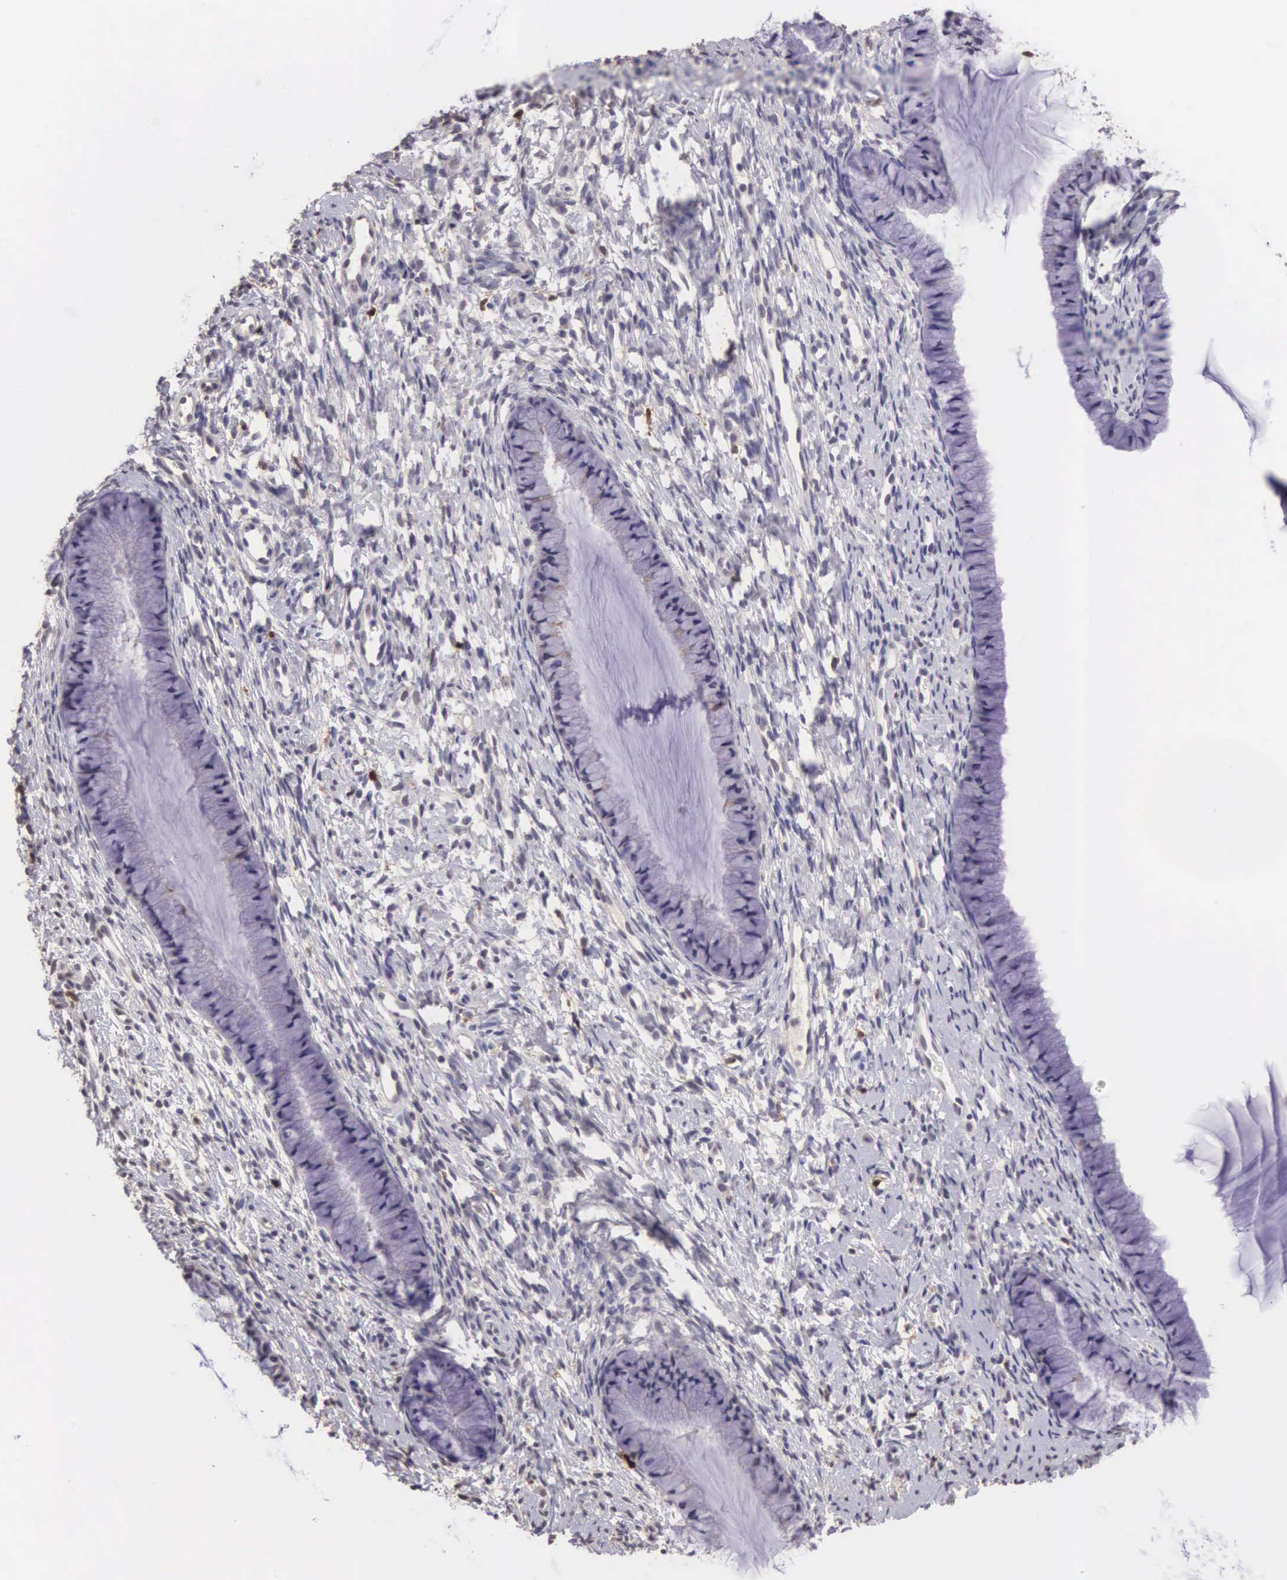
{"staining": {"intensity": "negative", "quantity": "none", "location": "none"}, "tissue": "cervix", "cell_type": "Glandular cells", "image_type": "normal", "snomed": [{"axis": "morphology", "description": "Normal tissue, NOS"}, {"axis": "topography", "description": "Cervix"}], "caption": "DAB (3,3'-diaminobenzidine) immunohistochemical staining of unremarkable cervix shows no significant positivity in glandular cells. The staining is performed using DAB brown chromogen with nuclei counter-stained in using hematoxylin.", "gene": "CDC45", "patient": {"sex": "female", "age": 82}}